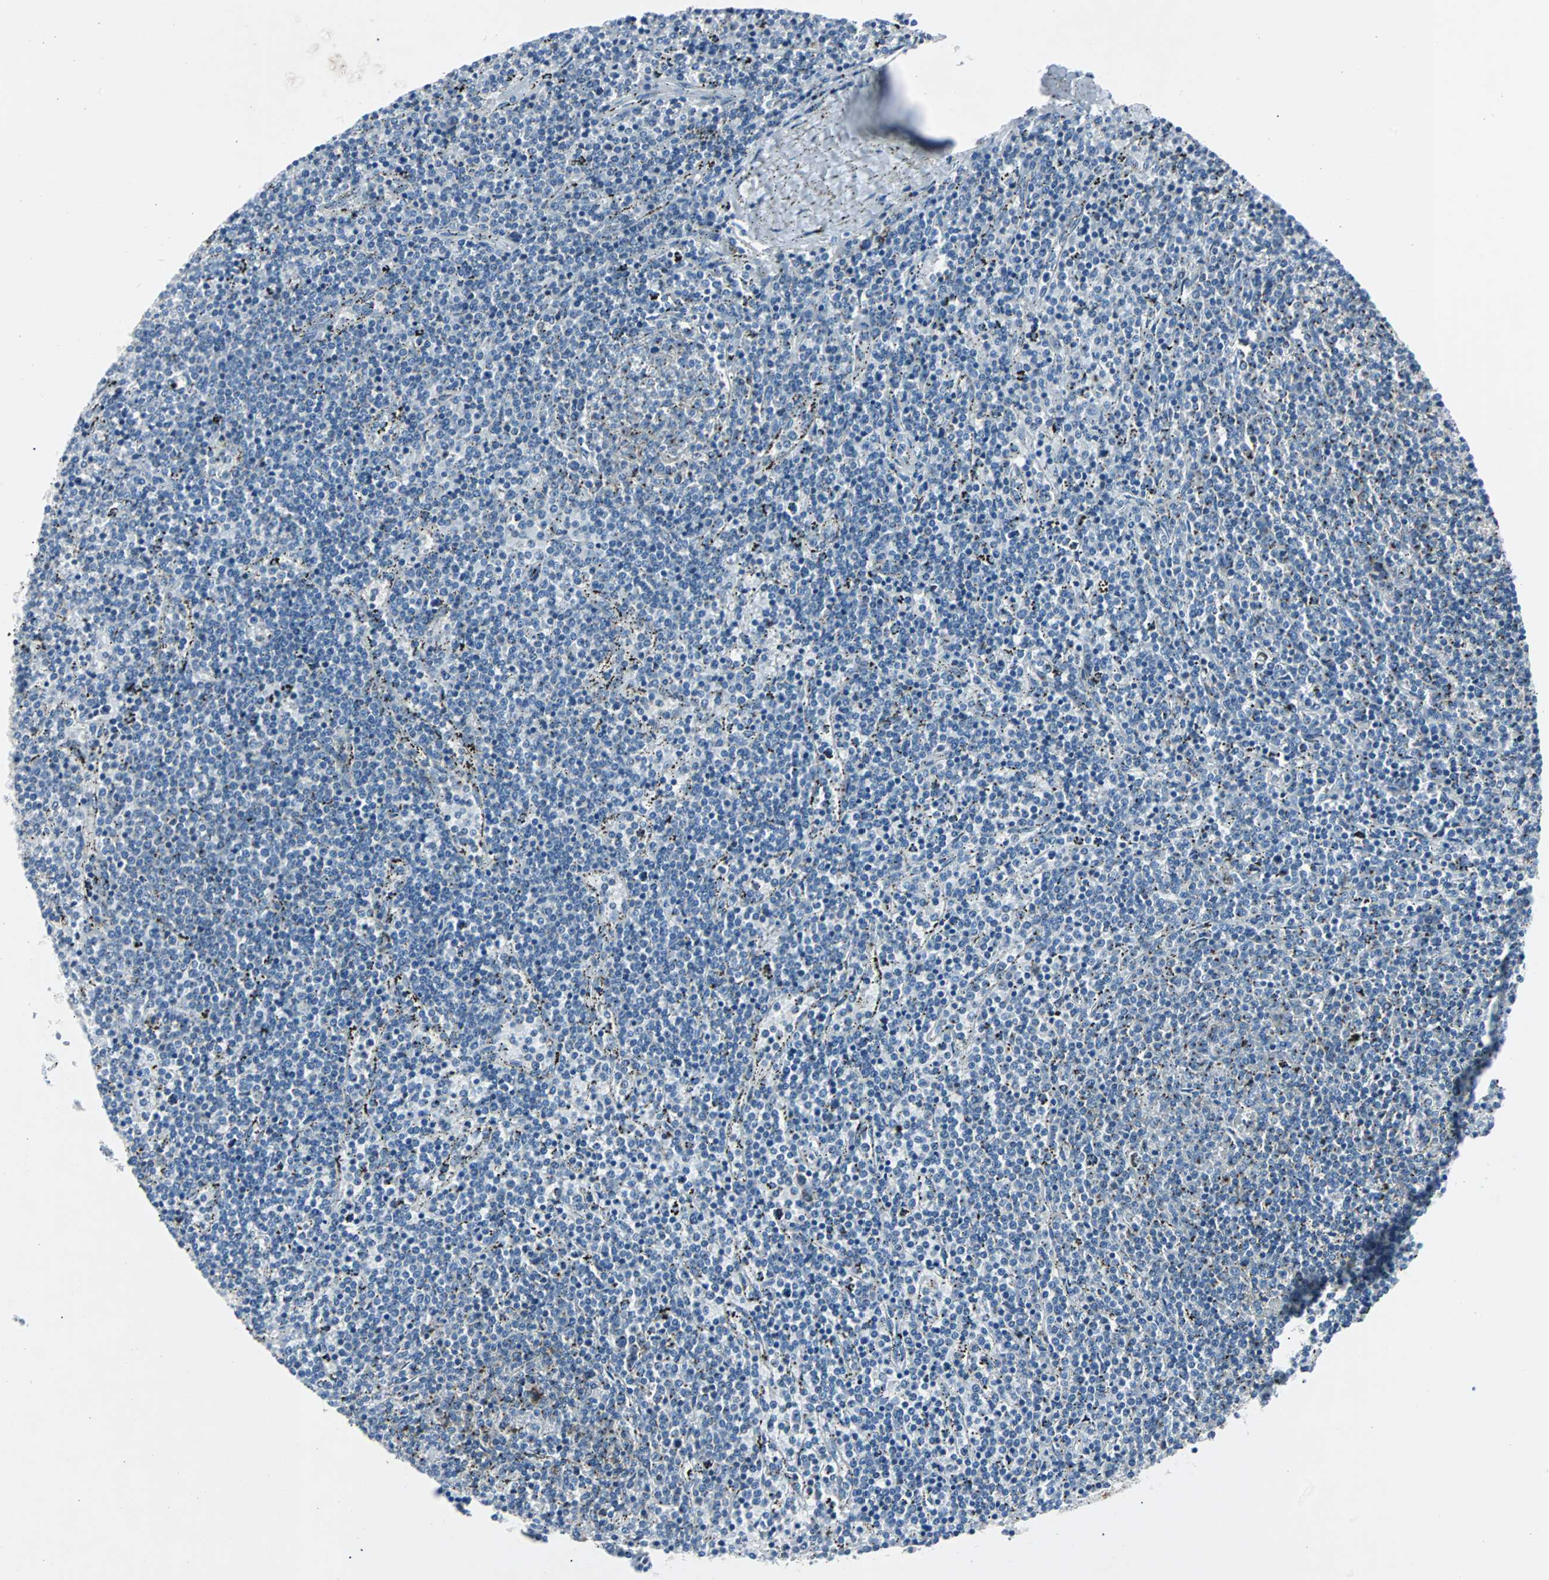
{"staining": {"intensity": "negative", "quantity": "none", "location": "none"}, "tissue": "lymphoma", "cell_type": "Tumor cells", "image_type": "cancer", "snomed": [{"axis": "morphology", "description": "Malignant lymphoma, non-Hodgkin's type, Low grade"}, {"axis": "topography", "description": "Spleen"}], "caption": "Low-grade malignant lymphoma, non-Hodgkin's type stained for a protein using IHC shows no positivity tumor cells.", "gene": "BBC3", "patient": {"sex": "female", "age": 50}}